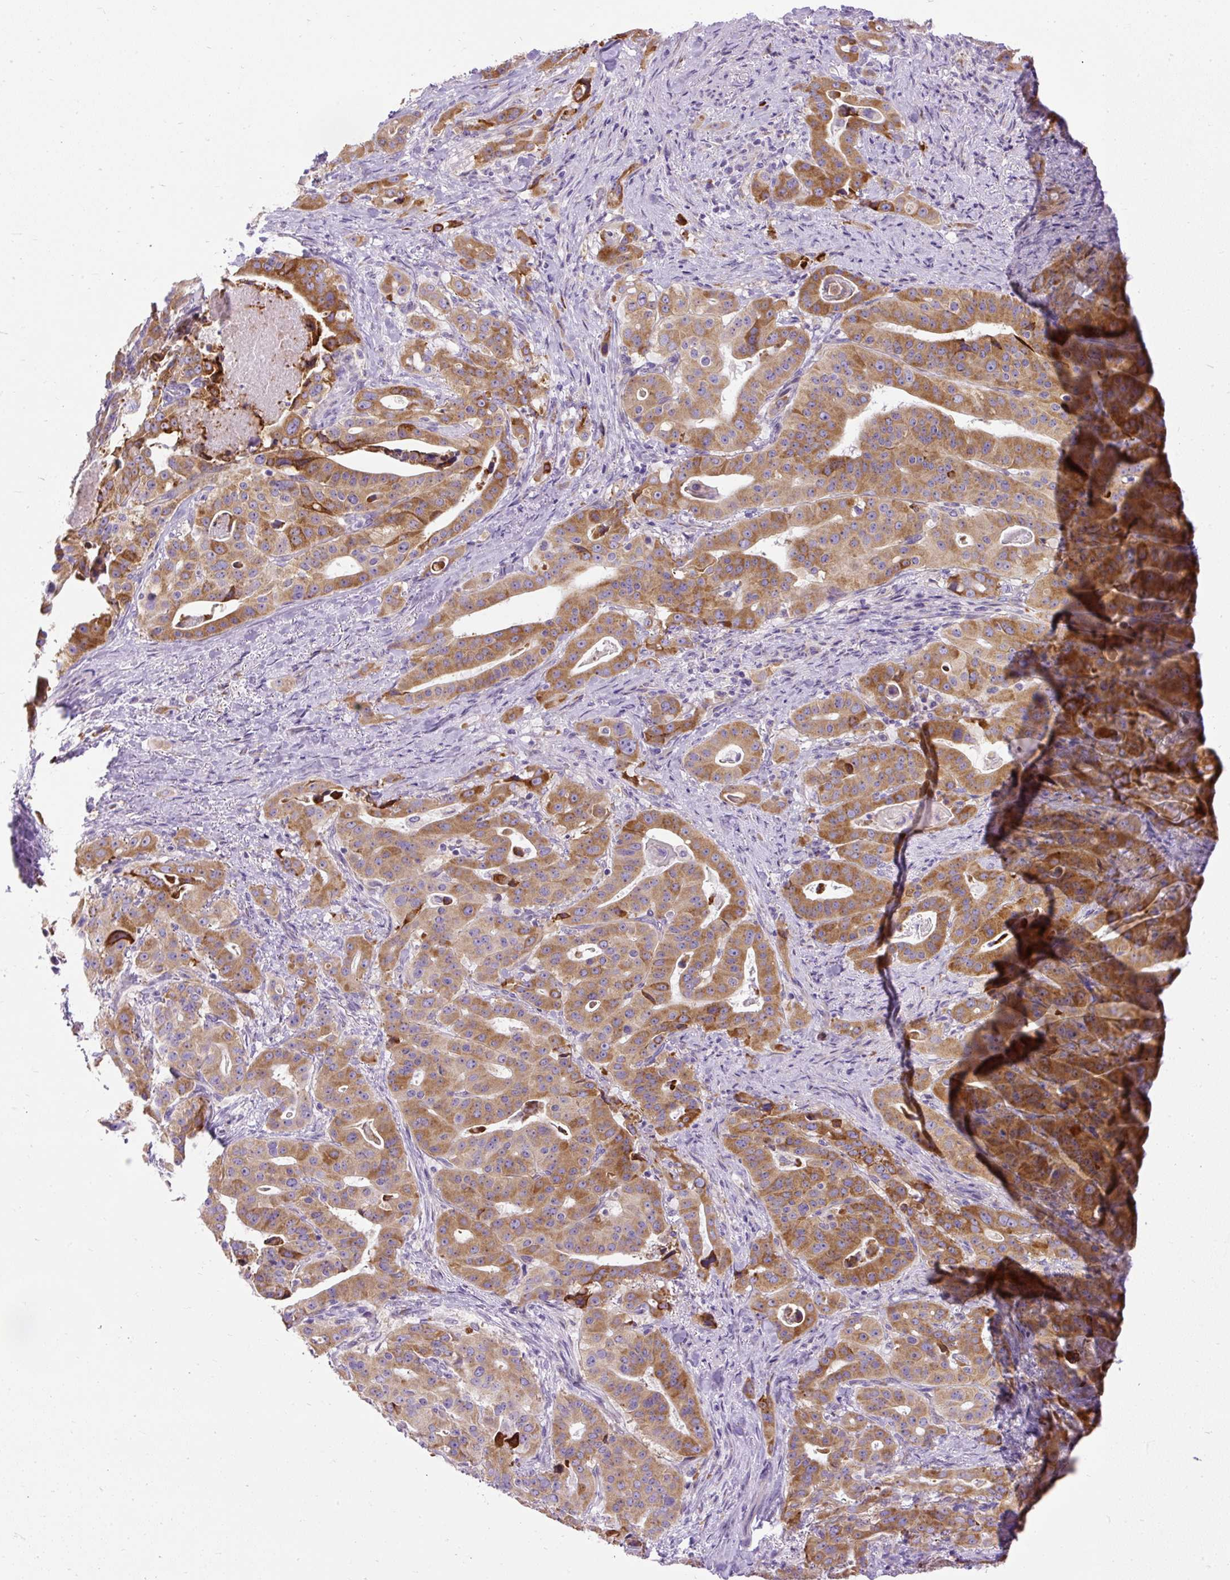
{"staining": {"intensity": "moderate", "quantity": ">75%", "location": "cytoplasmic/membranous"}, "tissue": "stomach cancer", "cell_type": "Tumor cells", "image_type": "cancer", "snomed": [{"axis": "morphology", "description": "Adenocarcinoma, NOS"}, {"axis": "topography", "description": "Stomach"}], "caption": "Moderate cytoplasmic/membranous expression for a protein is identified in about >75% of tumor cells of stomach adenocarcinoma using immunohistochemistry.", "gene": "SYBU", "patient": {"sex": "male", "age": 48}}